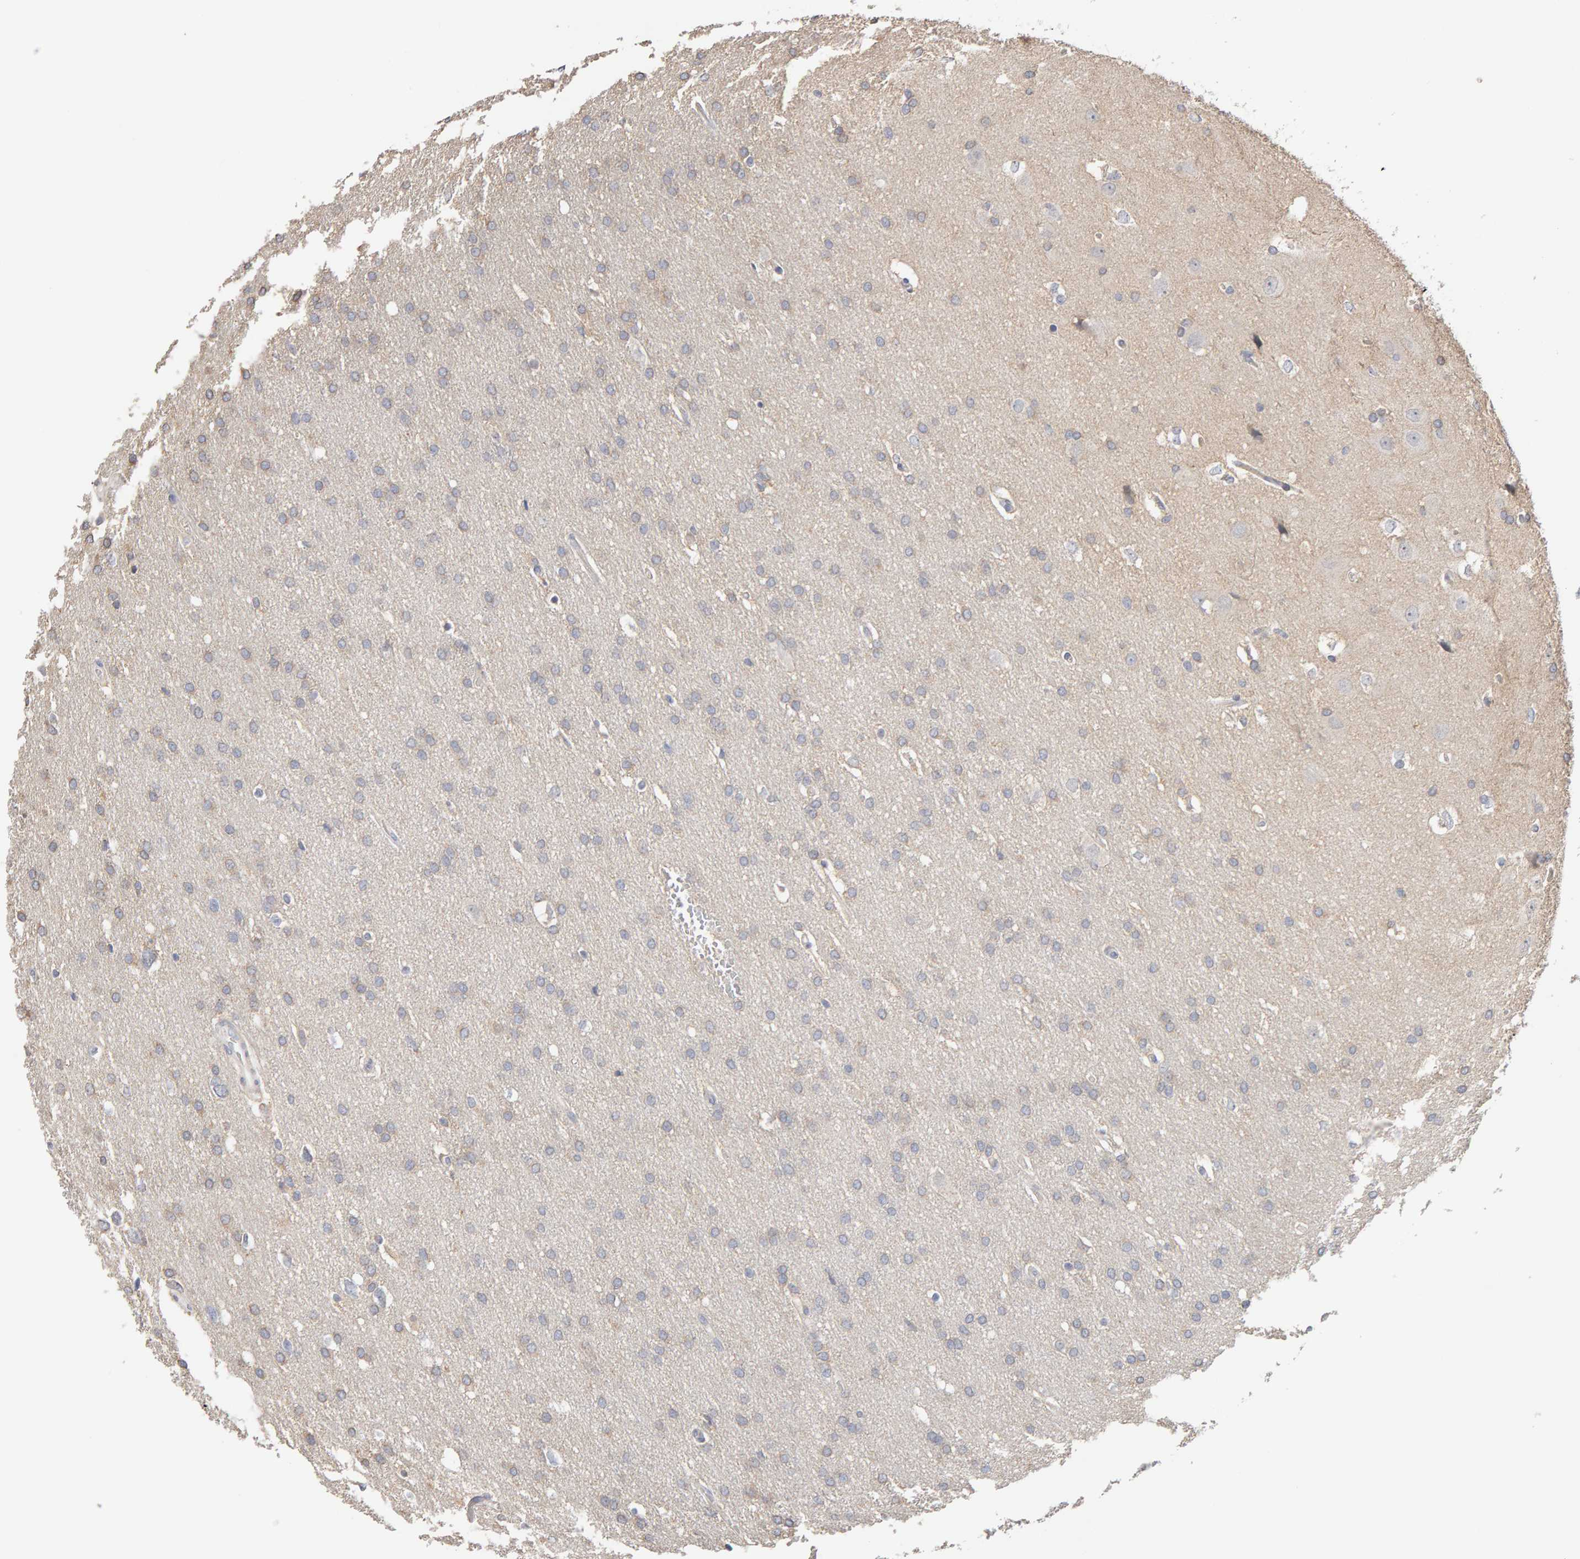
{"staining": {"intensity": "weak", "quantity": "<25%", "location": "cytoplasmic/membranous"}, "tissue": "glioma", "cell_type": "Tumor cells", "image_type": "cancer", "snomed": [{"axis": "morphology", "description": "Glioma, malignant, Low grade"}, {"axis": "topography", "description": "Brain"}], "caption": "Human glioma stained for a protein using IHC reveals no positivity in tumor cells.", "gene": "SGPL1", "patient": {"sex": "female", "age": 37}}